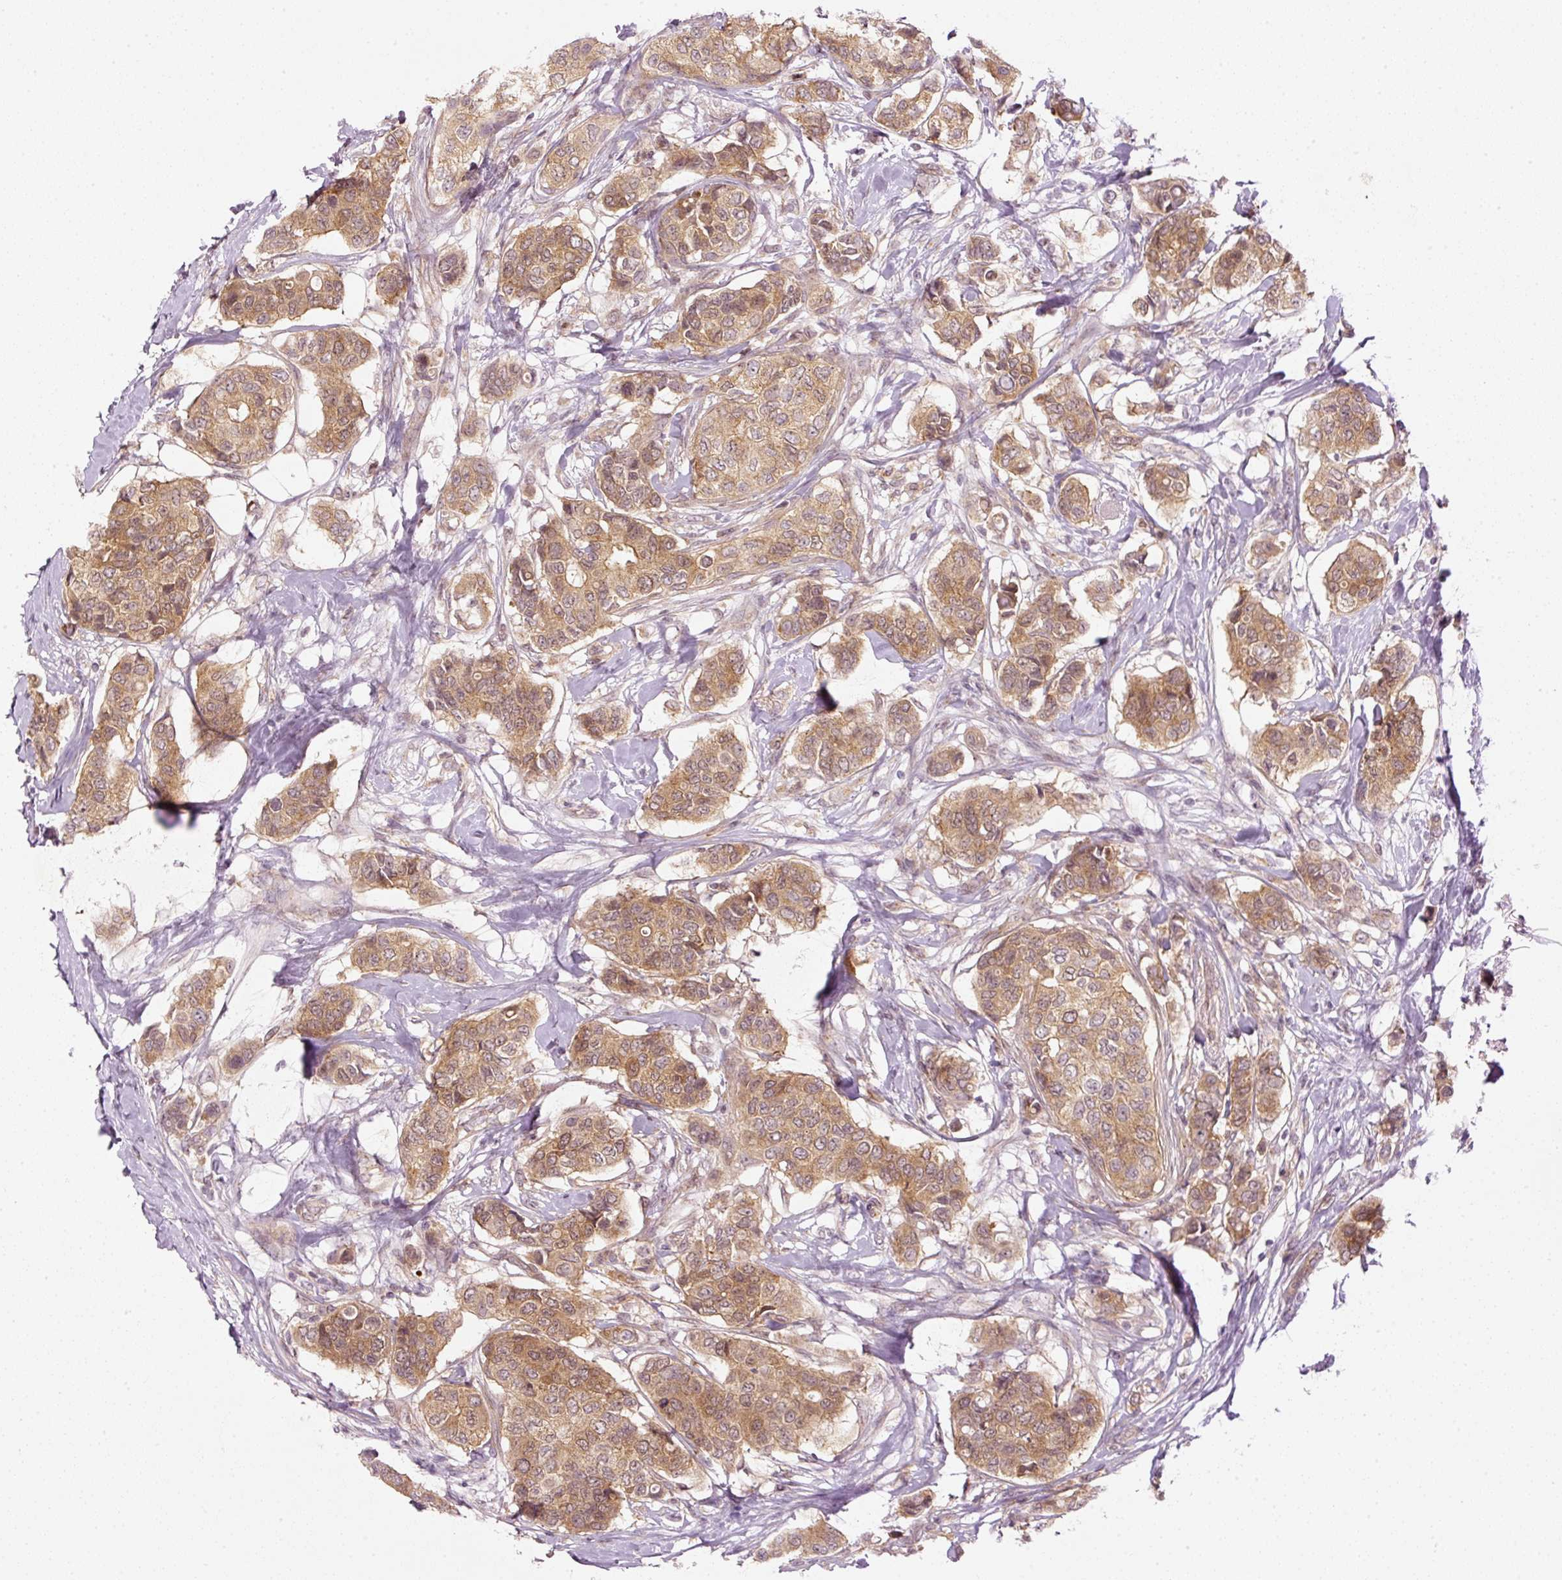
{"staining": {"intensity": "moderate", "quantity": ">75%", "location": "cytoplasmic/membranous"}, "tissue": "breast cancer", "cell_type": "Tumor cells", "image_type": "cancer", "snomed": [{"axis": "morphology", "description": "Lobular carcinoma"}, {"axis": "topography", "description": "Breast"}], "caption": "A photomicrograph of lobular carcinoma (breast) stained for a protein exhibits moderate cytoplasmic/membranous brown staining in tumor cells. The staining was performed using DAB to visualize the protein expression in brown, while the nuclei were stained in blue with hematoxylin (Magnification: 20x).", "gene": "MZT2B", "patient": {"sex": "female", "age": 51}}